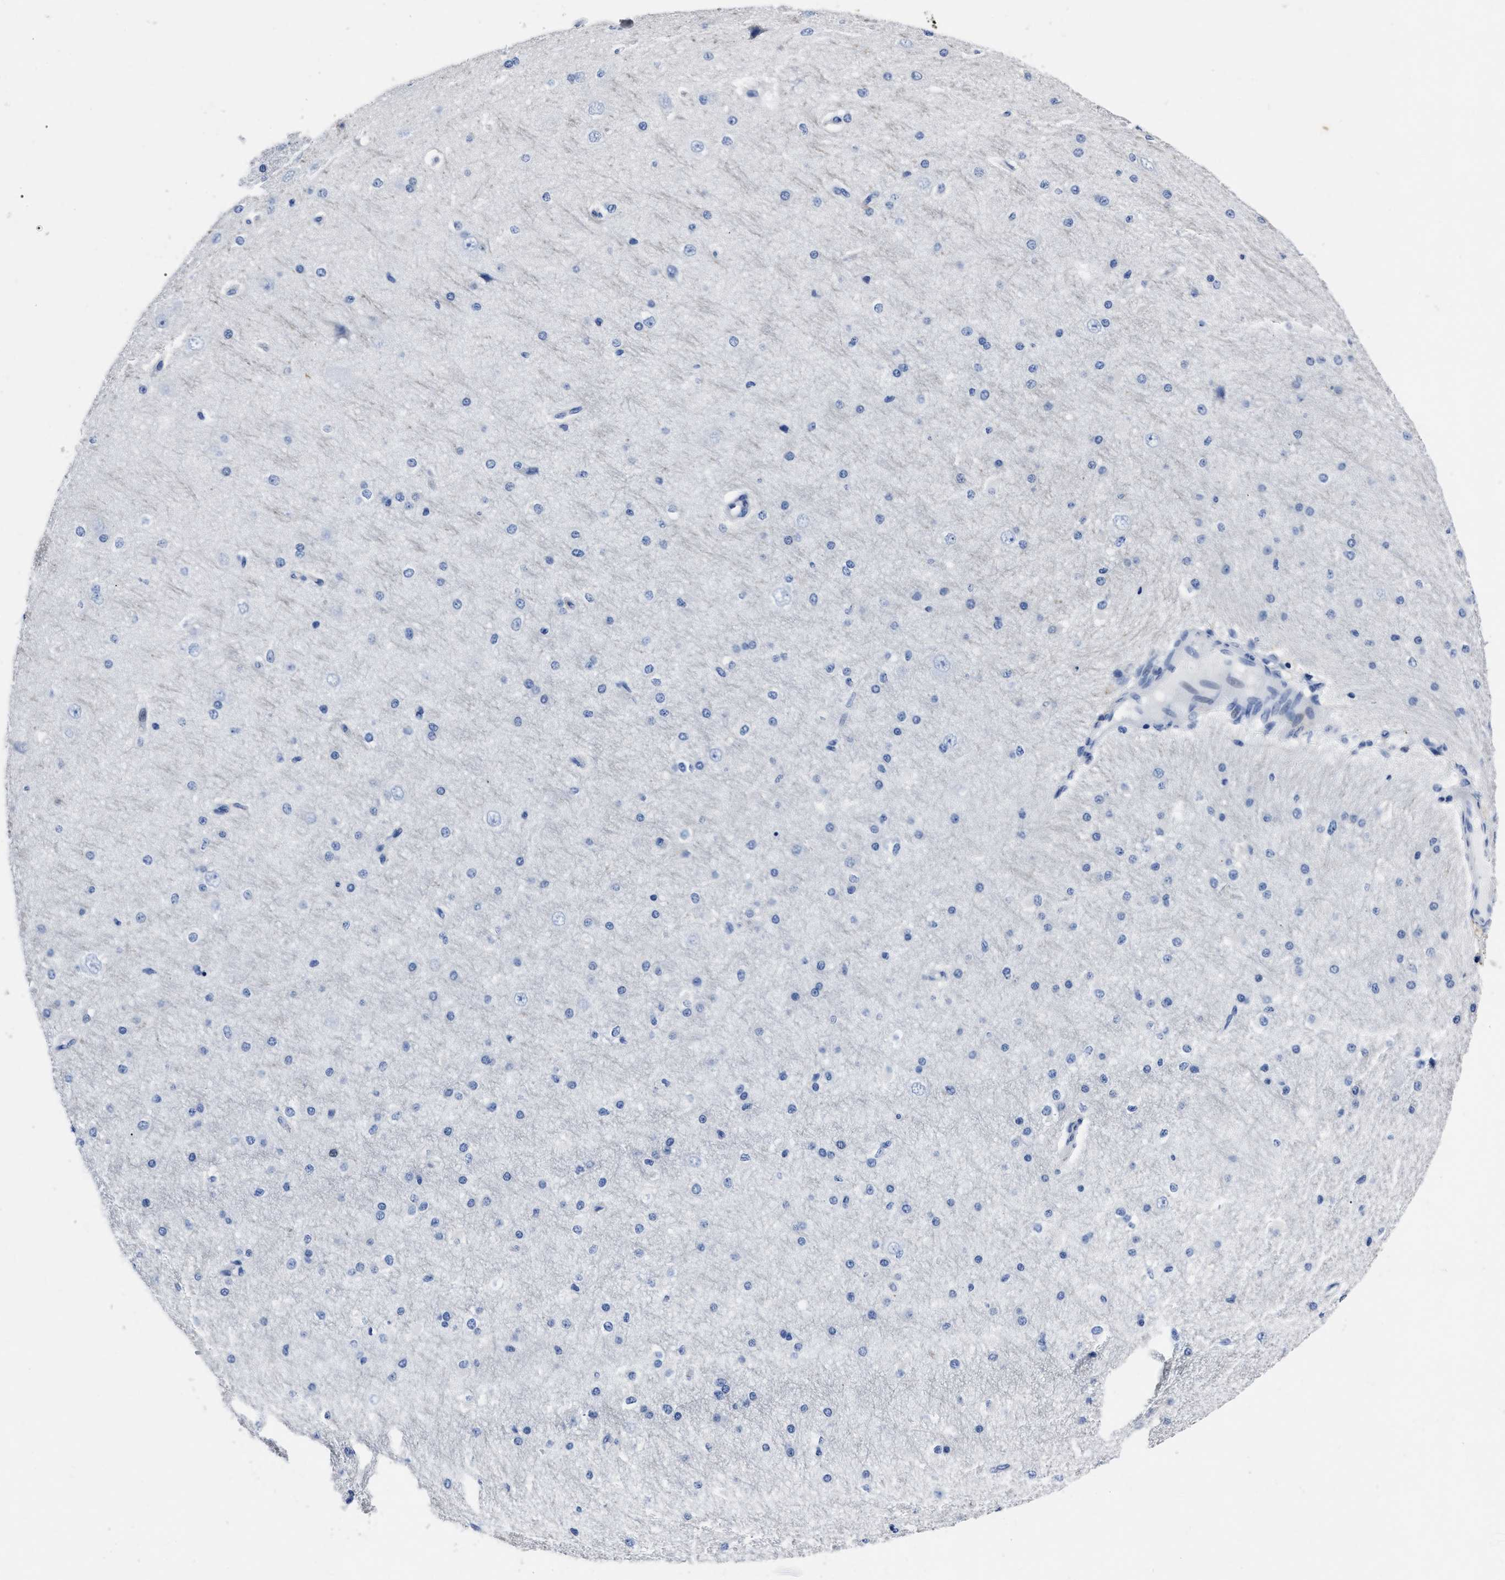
{"staining": {"intensity": "negative", "quantity": "none", "location": "none"}, "tissue": "cerebral cortex", "cell_type": "Endothelial cells", "image_type": "normal", "snomed": [{"axis": "morphology", "description": "Normal tissue, NOS"}, {"axis": "morphology", "description": "Developmental malformation"}, {"axis": "topography", "description": "Cerebral cortex"}], "caption": "High power microscopy image of an immunohistochemistry (IHC) image of benign cerebral cortex, revealing no significant positivity in endothelial cells.", "gene": "OR10G3", "patient": {"sex": "female", "age": 30}}